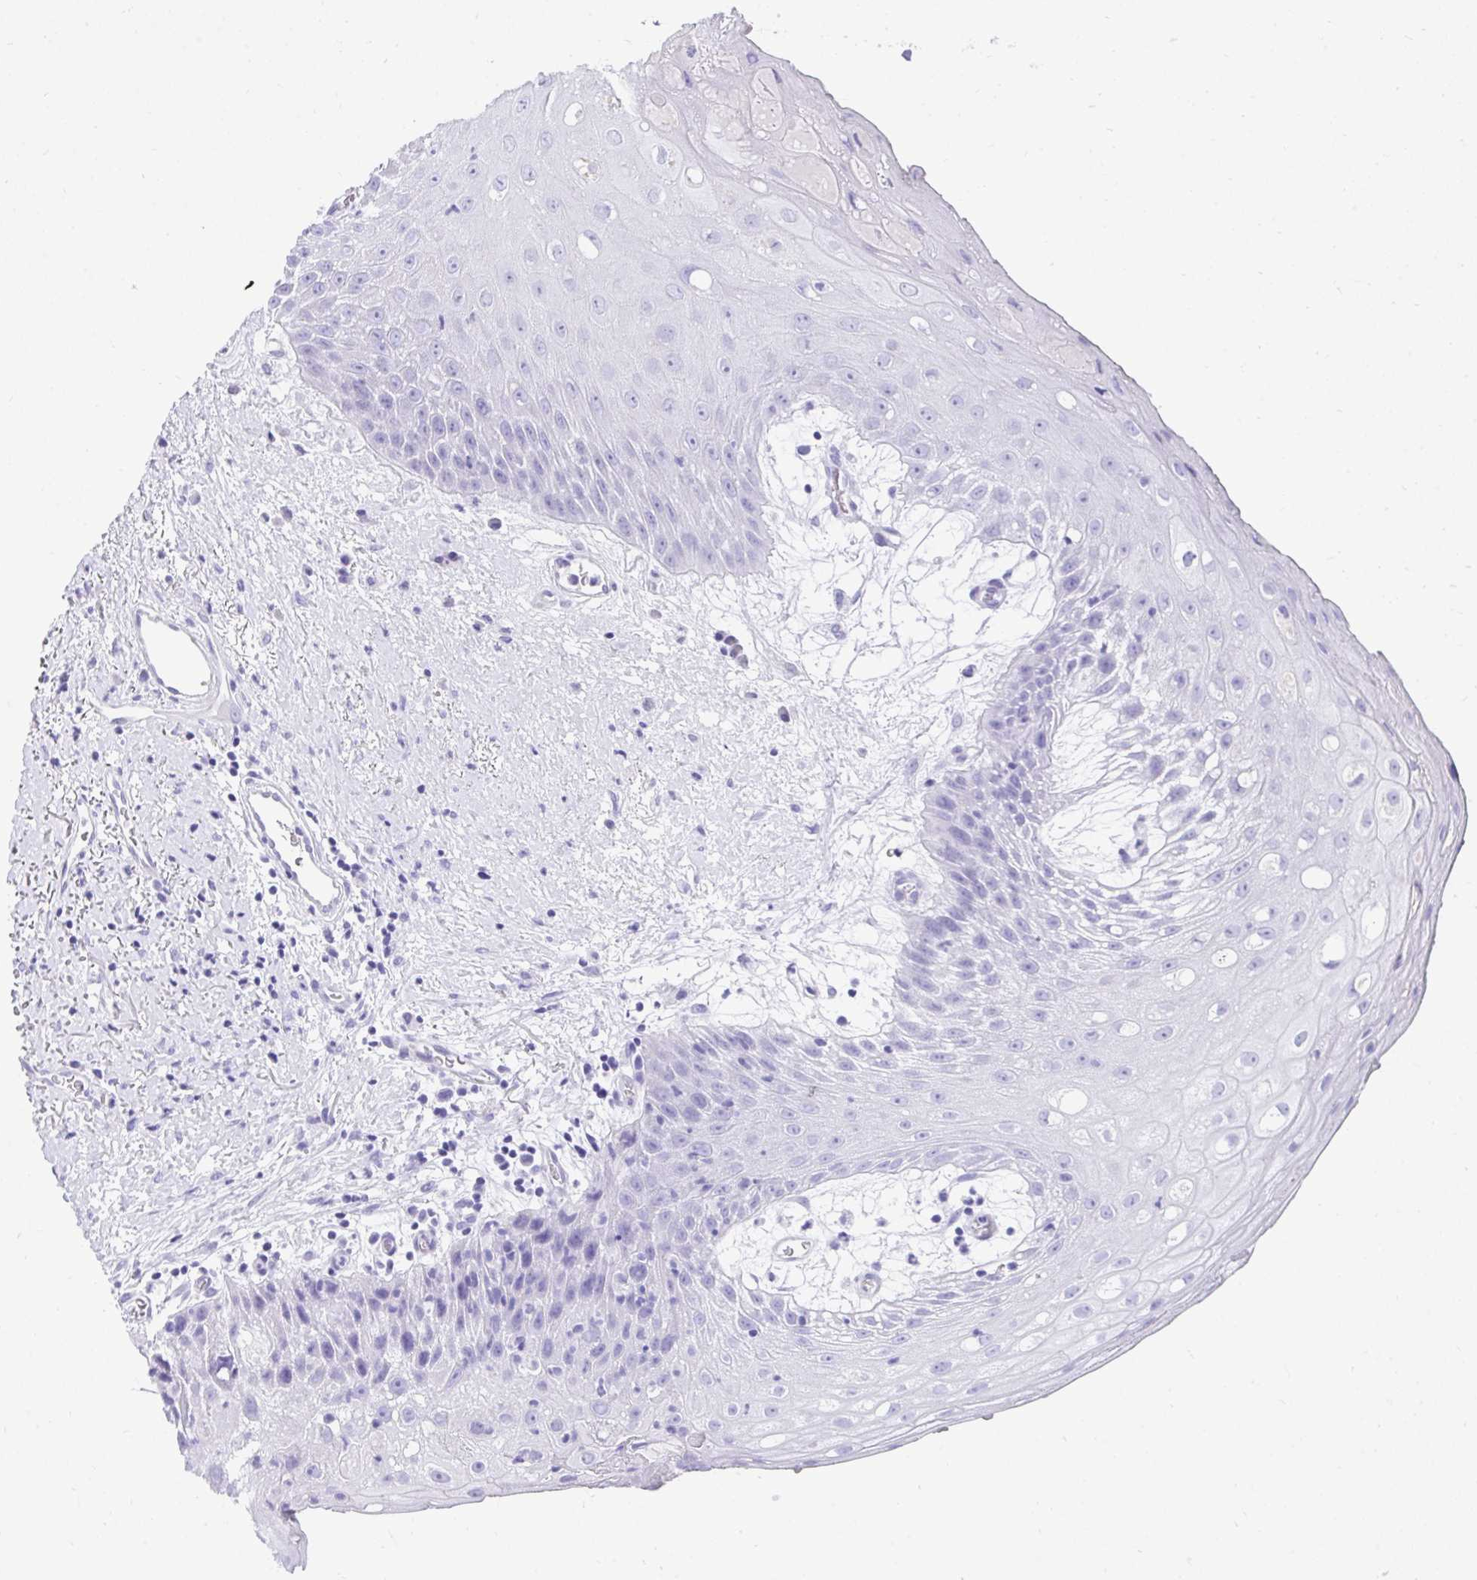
{"staining": {"intensity": "negative", "quantity": "none", "location": "none"}, "tissue": "oral mucosa", "cell_type": "Squamous epithelial cells", "image_type": "normal", "snomed": [{"axis": "morphology", "description": "Normal tissue, NOS"}, {"axis": "morphology", "description": "Squamous cell carcinoma, NOS"}, {"axis": "topography", "description": "Oral tissue"}, {"axis": "topography", "description": "Peripheral nerve tissue"}, {"axis": "topography", "description": "Head-Neck"}], "caption": "Immunohistochemistry of unremarkable human oral mucosa shows no expression in squamous epithelial cells.", "gene": "KCNN4", "patient": {"sex": "female", "age": 59}}